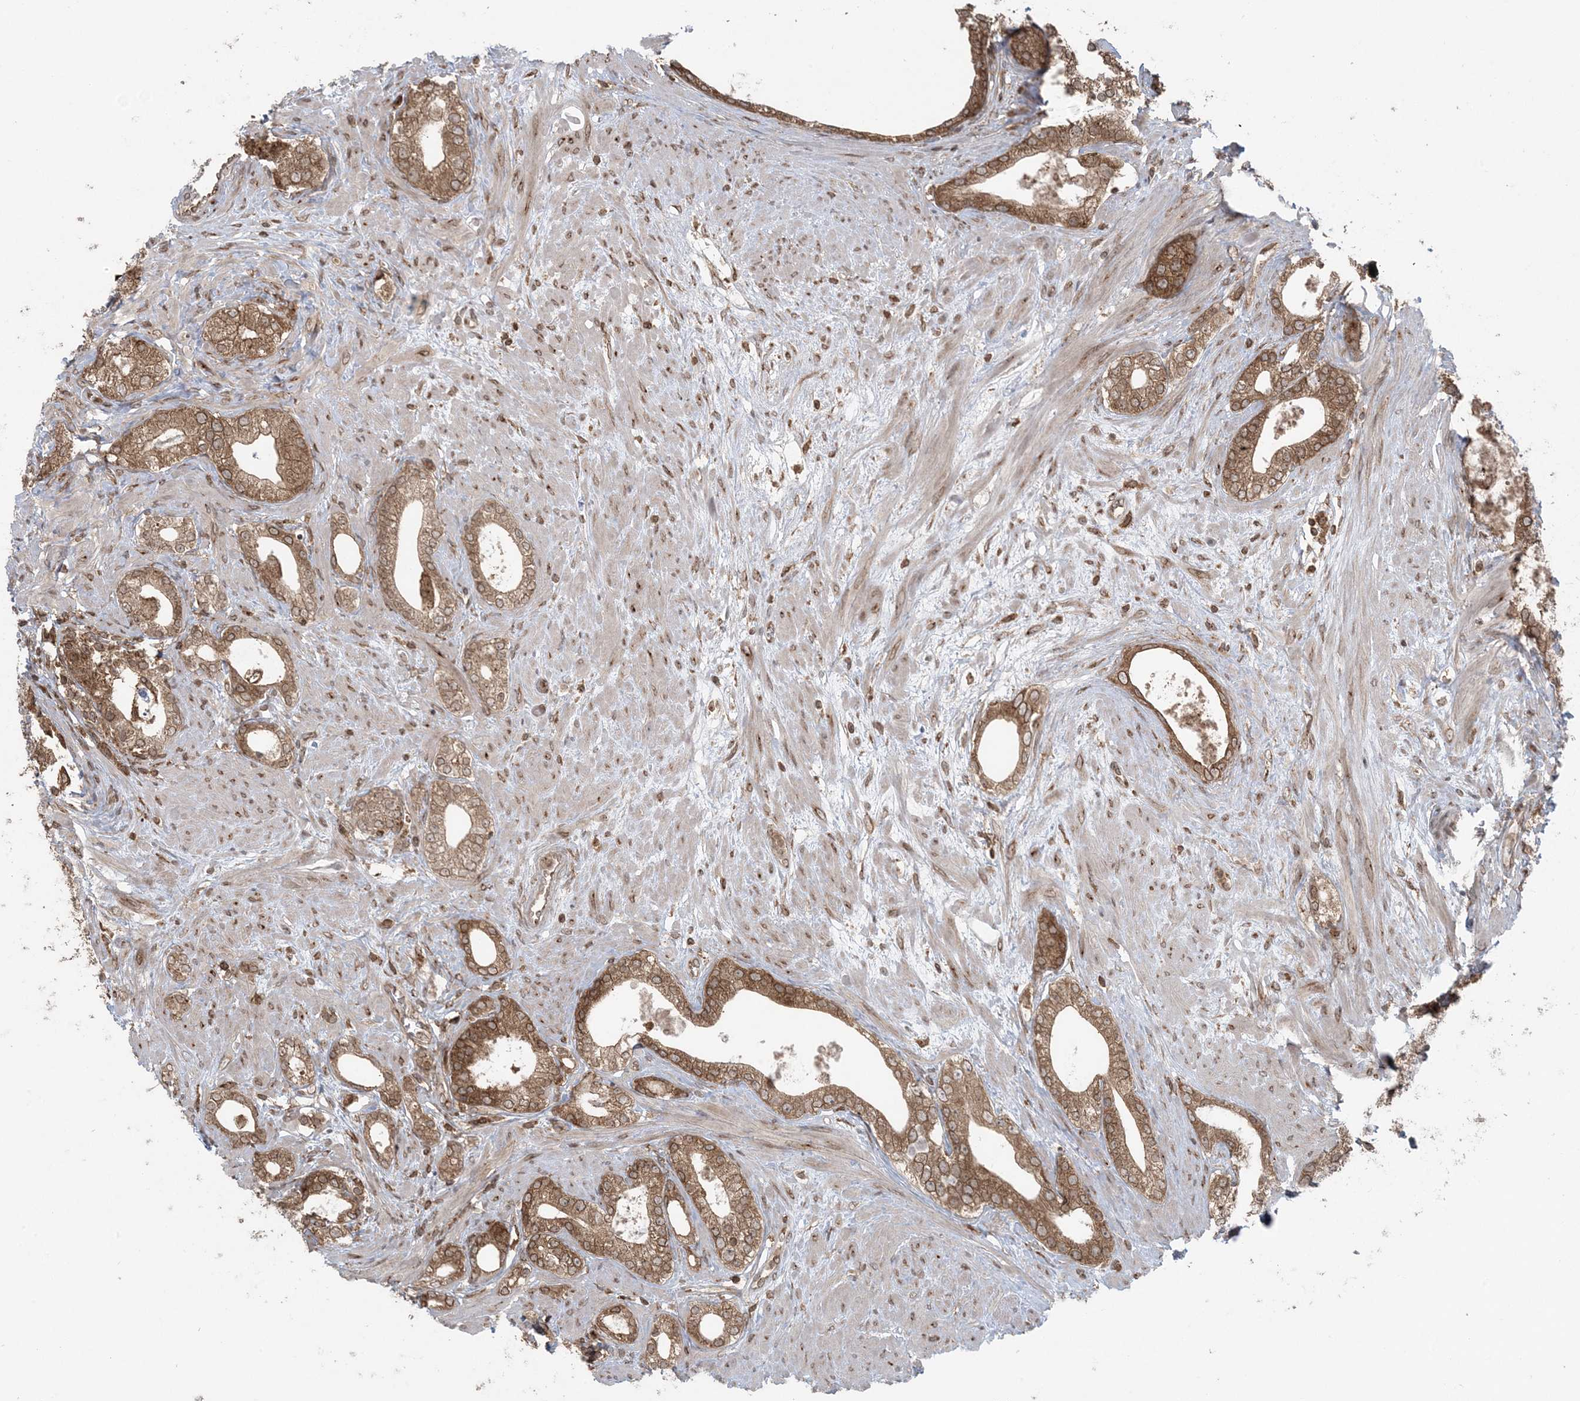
{"staining": {"intensity": "moderate", "quantity": ">75%", "location": "cytoplasmic/membranous,nuclear"}, "tissue": "prostate cancer", "cell_type": "Tumor cells", "image_type": "cancer", "snomed": [{"axis": "morphology", "description": "Adenocarcinoma, High grade"}, {"axis": "topography", "description": "Prostate"}], "caption": "The immunohistochemical stain highlights moderate cytoplasmic/membranous and nuclear positivity in tumor cells of adenocarcinoma (high-grade) (prostate) tissue.", "gene": "DDX19B", "patient": {"sex": "male", "age": 63}}